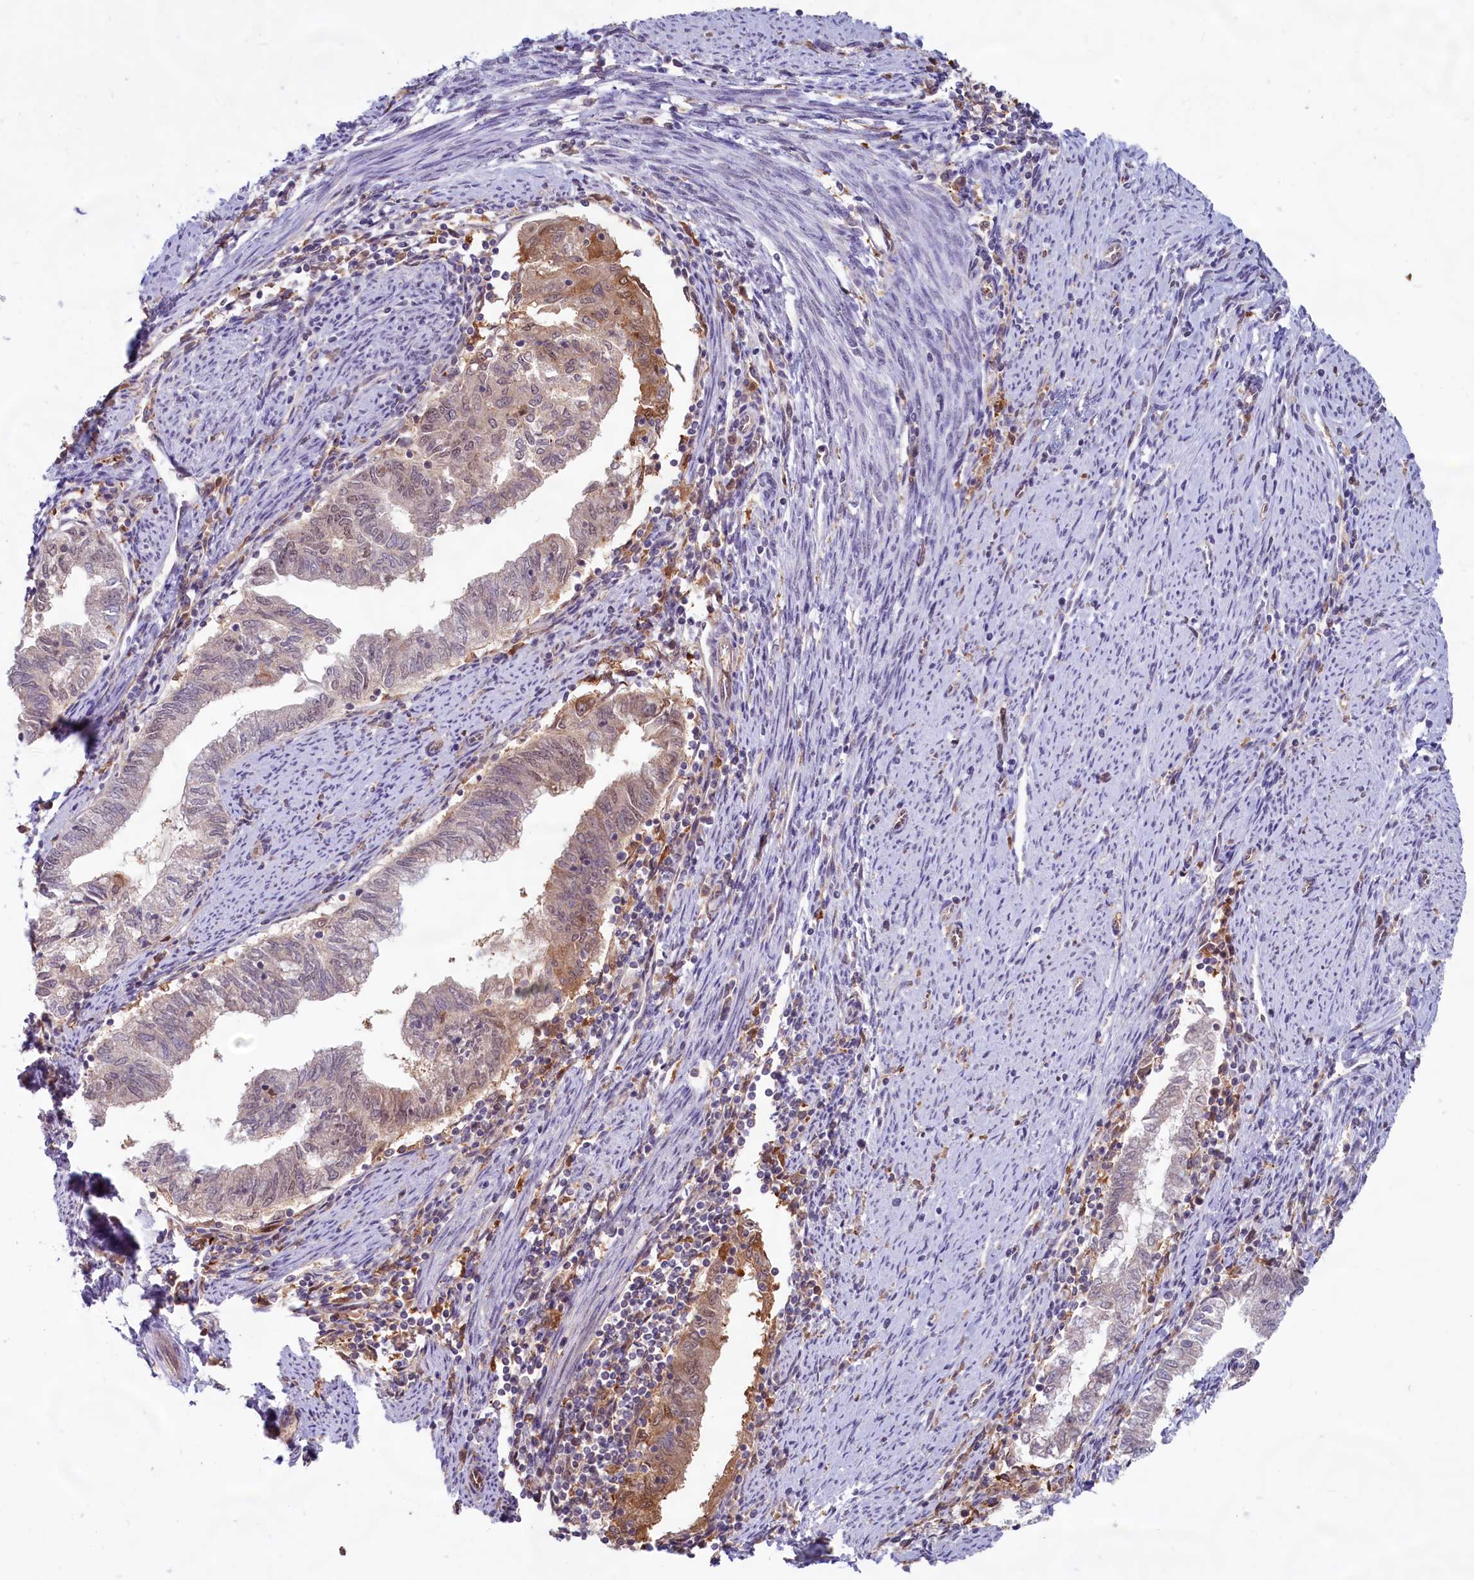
{"staining": {"intensity": "moderate", "quantity": "<25%", "location": "cytoplasmic/membranous"}, "tissue": "endometrial cancer", "cell_type": "Tumor cells", "image_type": "cancer", "snomed": [{"axis": "morphology", "description": "Adenocarcinoma, NOS"}, {"axis": "topography", "description": "Endometrium"}], "caption": "IHC image of neoplastic tissue: human endometrial cancer stained using immunohistochemistry reveals low levels of moderate protein expression localized specifically in the cytoplasmic/membranous of tumor cells, appearing as a cytoplasmic/membranous brown color.", "gene": "C1D", "patient": {"sex": "female", "age": 79}}